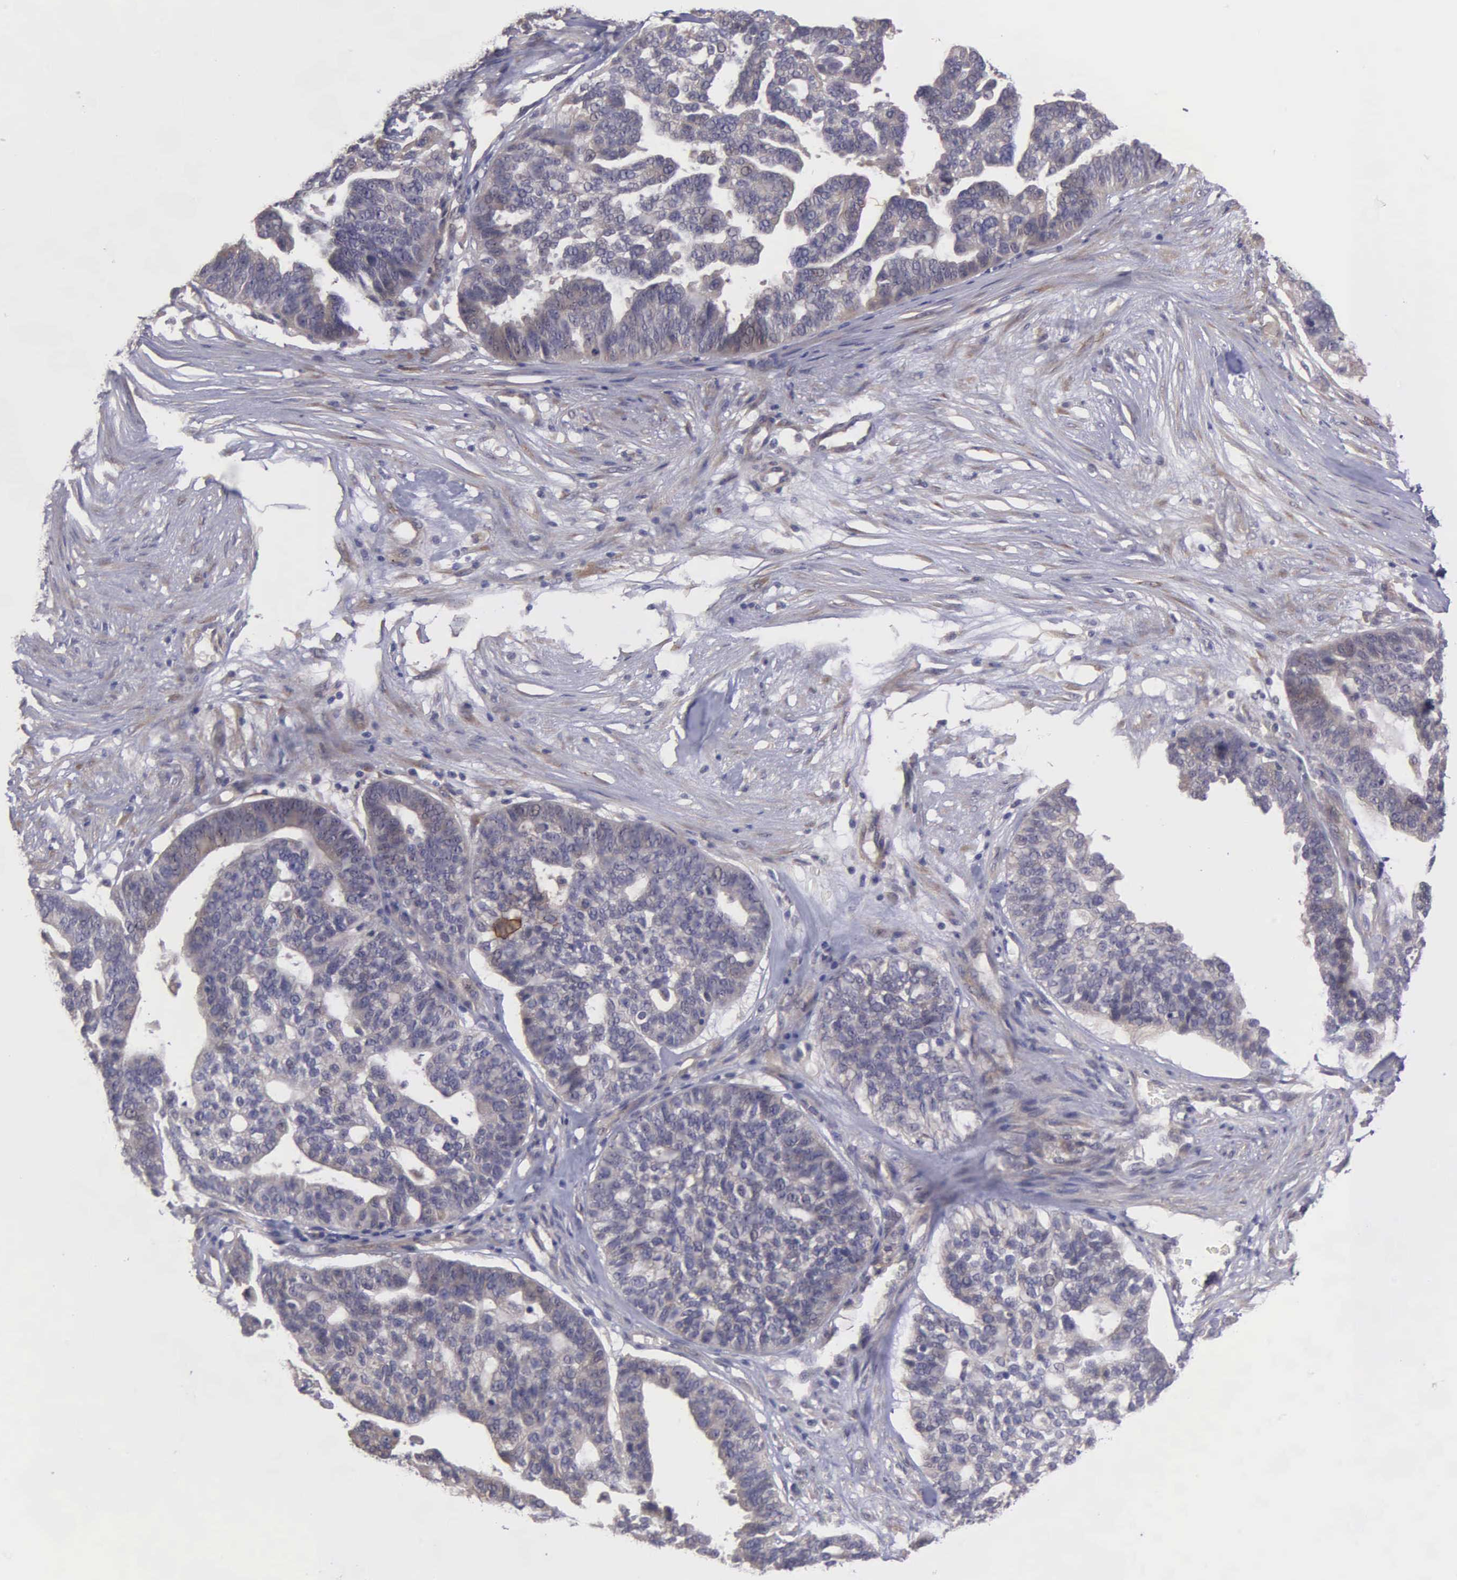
{"staining": {"intensity": "negative", "quantity": "none", "location": "none"}, "tissue": "ovarian cancer", "cell_type": "Tumor cells", "image_type": "cancer", "snomed": [{"axis": "morphology", "description": "Cystadenocarcinoma, serous, NOS"}, {"axis": "topography", "description": "Ovary"}], "caption": "High magnification brightfield microscopy of ovarian serous cystadenocarcinoma stained with DAB (3,3'-diaminobenzidine) (brown) and counterstained with hematoxylin (blue): tumor cells show no significant expression. (Brightfield microscopy of DAB (3,3'-diaminobenzidine) immunohistochemistry (IHC) at high magnification).", "gene": "RTL10", "patient": {"sex": "female", "age": 59}}